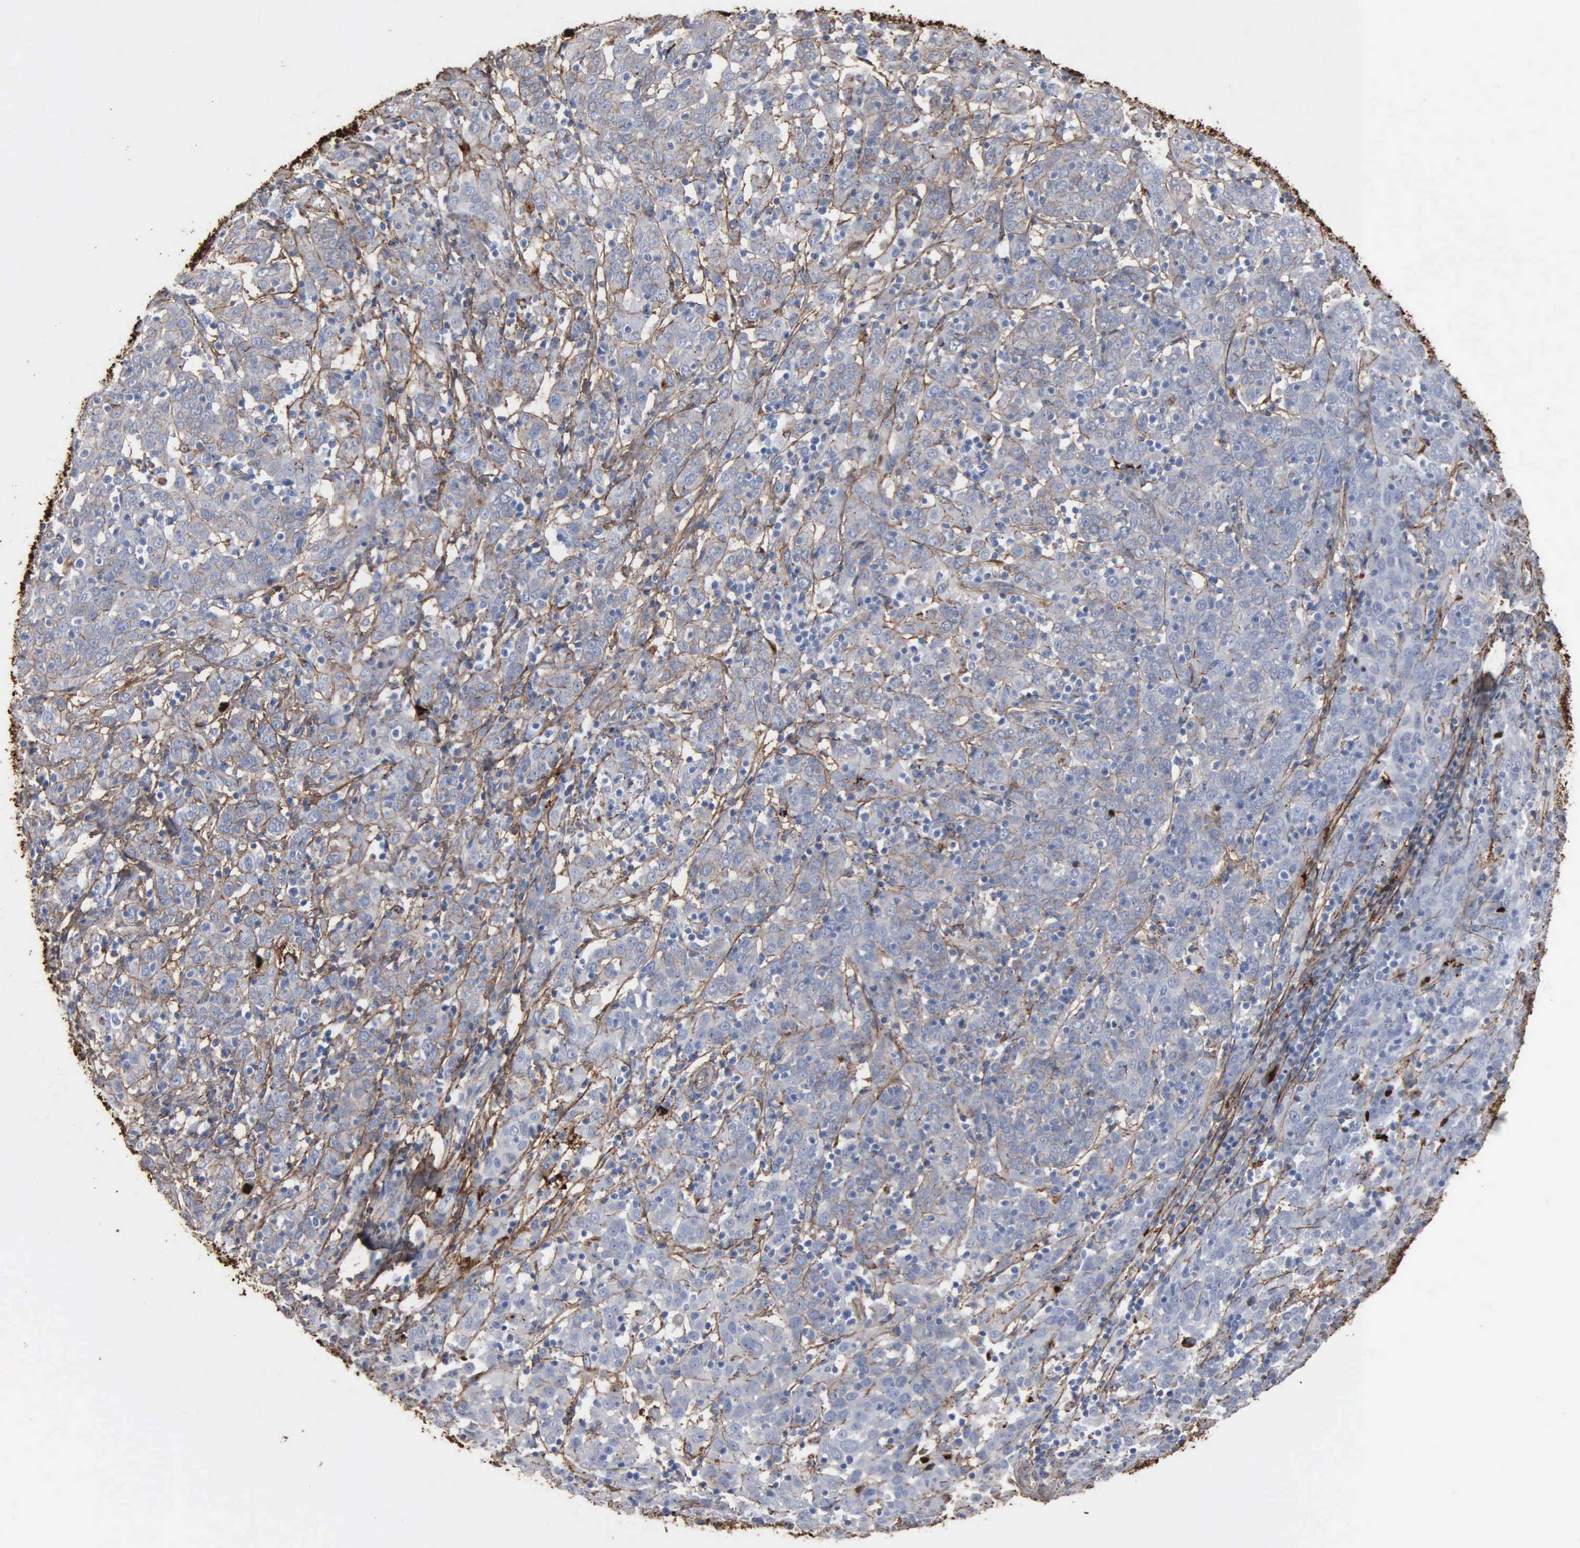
{"staining": {"intensity": "moderate", "quantity": "25%-75%", "location": "cytoplasmic/membranous"}, "tissue": "cervical cancer", "cell_type": "Tumor cells", "image_type": "cancer", "snomed": [{"axis": "morphology", "description": "Normal tissue, NOS"}, {"axis": "morphology", "description": "Squamous cell carcinoma, NOS"}, {"axis": "topography", "description": "Cervix"}], "caption": "This is a photomicrograph of IHC staining of cervical cancer (squamous cell carcinoma), which shows moderate staining in the cytoplasmic/membranous of tumor cells.", "gene": "FN1", "patient": {"sex": "female", "age": 67}}